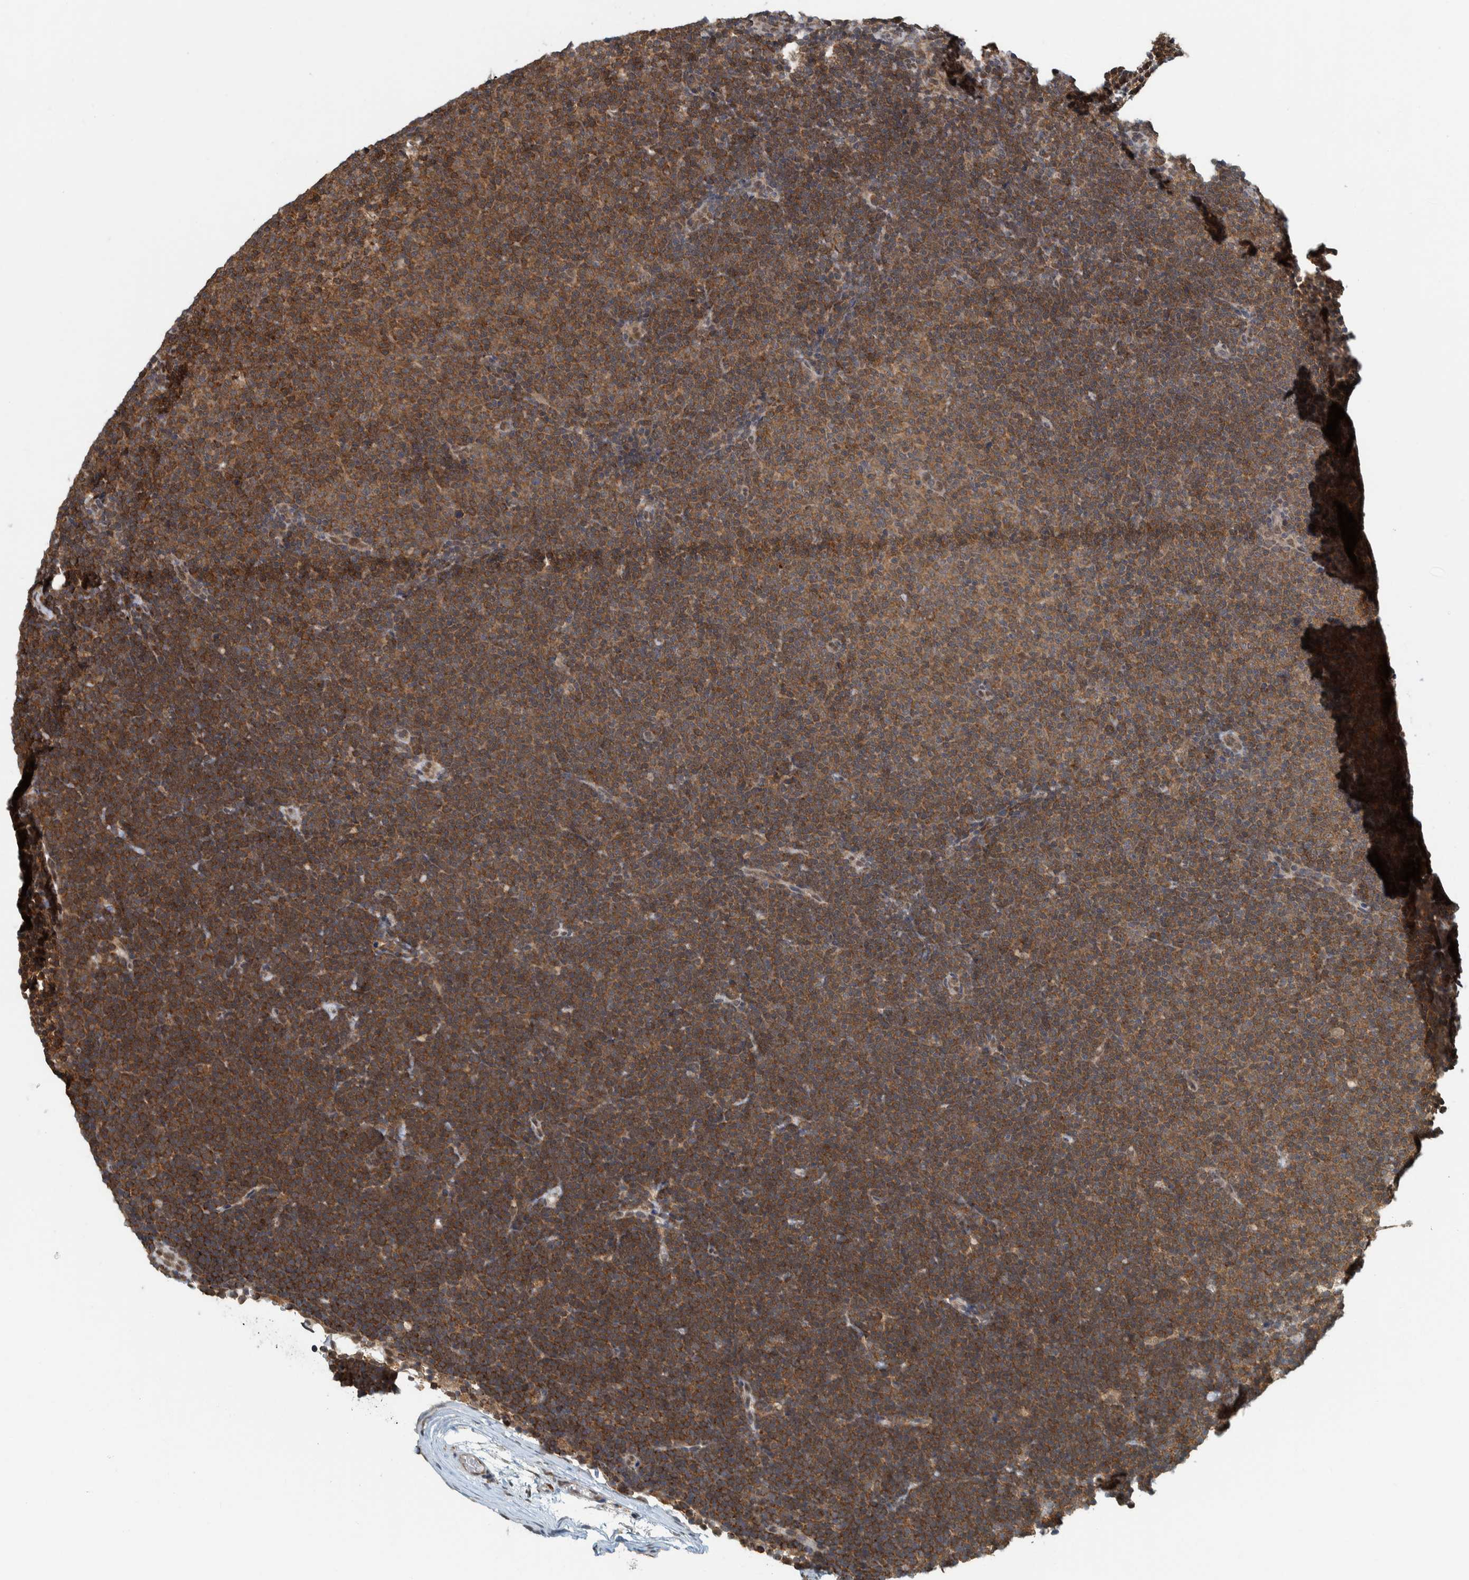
{"staining": {"intensity": "strong", "quantity": ">75%", "location": "cytoplasmic/membranous"}, "tissue": "lymphoma", "cell_type": "Tumor cells", "image_type": "cancer", "snomed": [{"axis": "morphology", "description": "Malignant lymphoma, non-Hodgkin's type, Low grade"}, {"axis": "topography", "description": "Lymph node"}], "caption": "The image reveals a brown stain indicating the presence of a protein in the cytoplasmic/membranous of tumor cells in low-grade malignant lymphoma, non-Hodgkin's type.", "gene": "COPS3", "patient": {"sex": "female", "age": 53}}